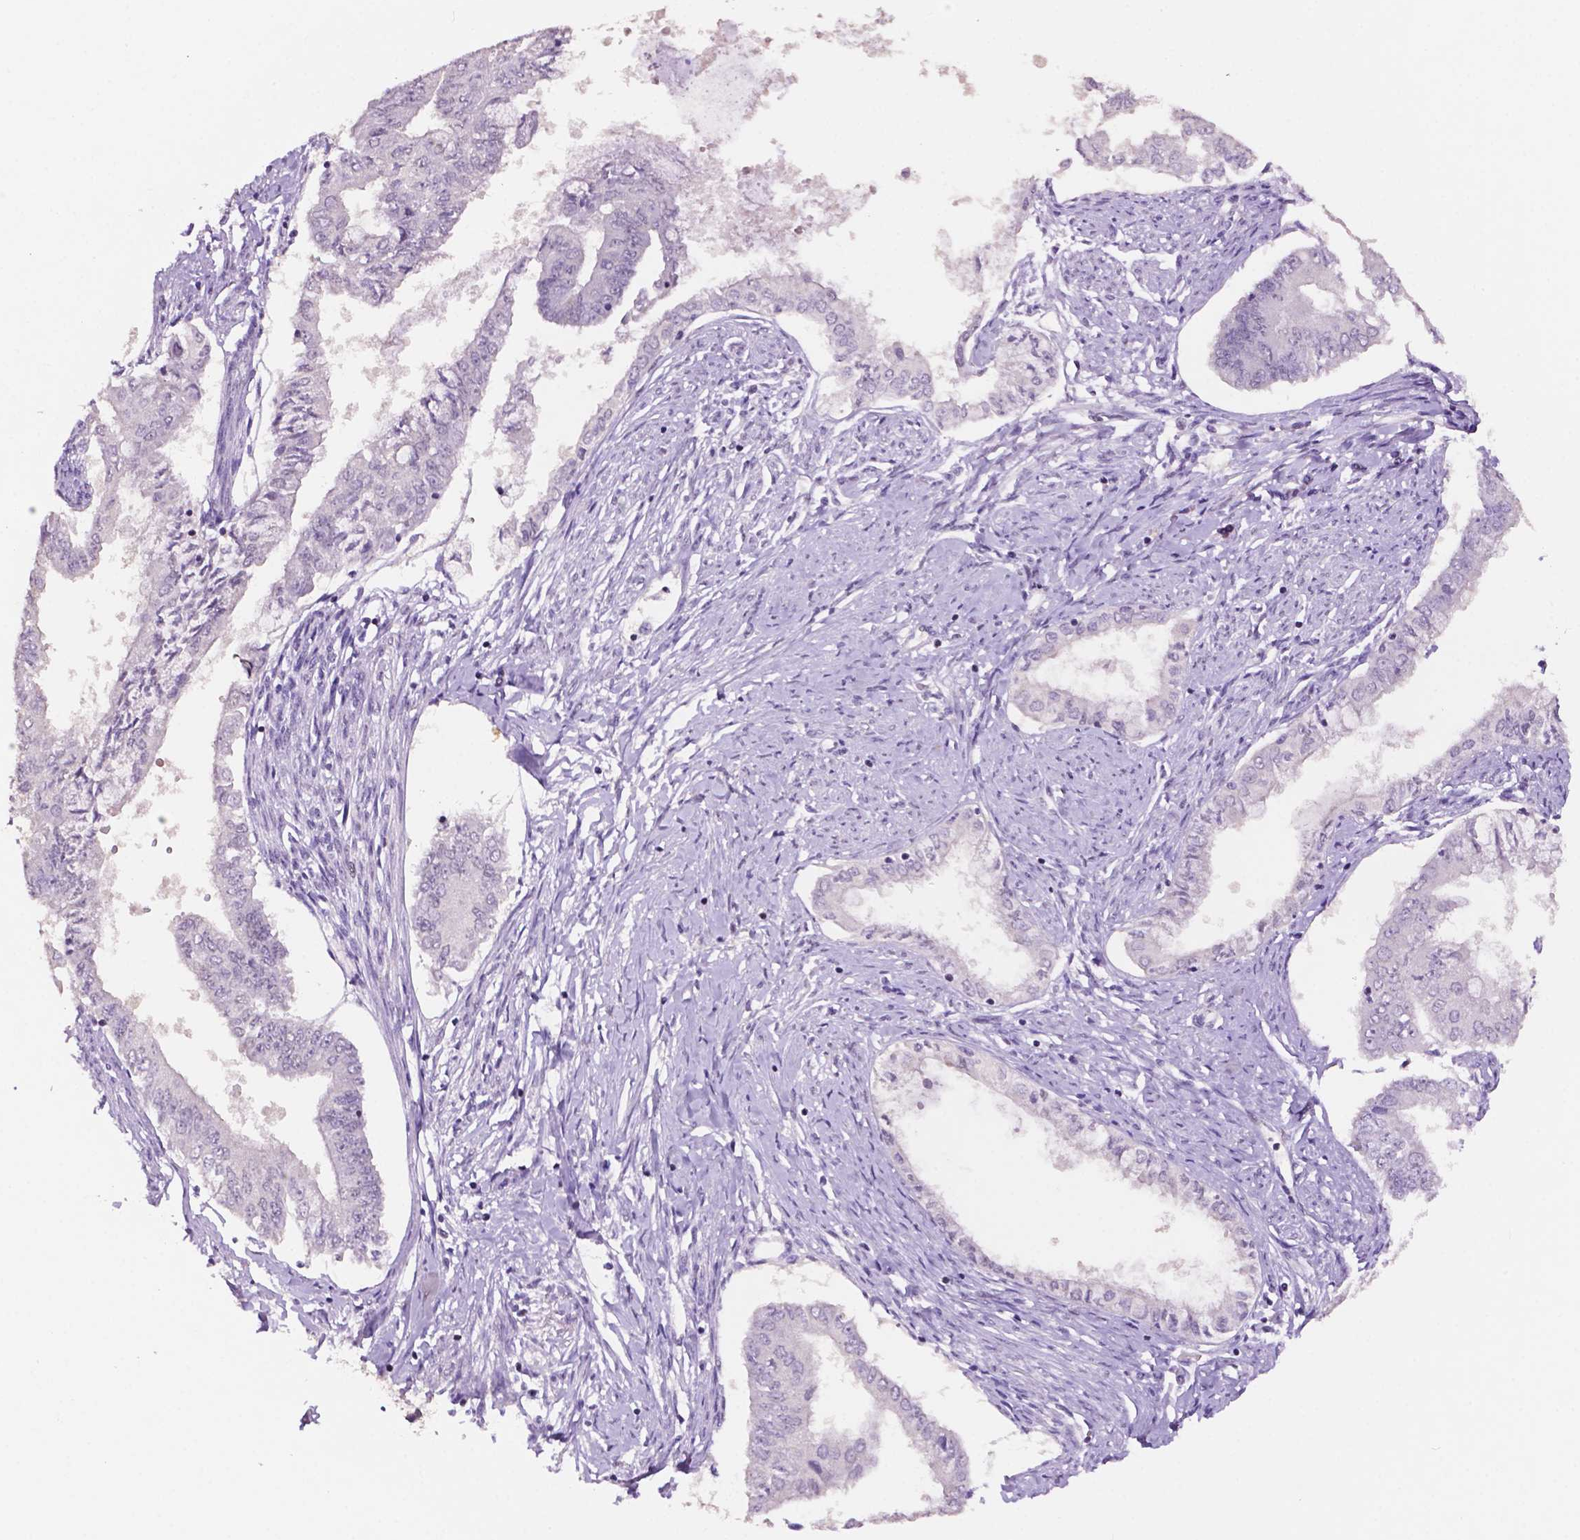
{"staining": {"intensity": "negative", "quantity": "none", "location": "none"}, "tissue": "endometrial cancer", "cell_type": "Tumor cells", "image_type": "cancer", "snomed": [{"axis": "morphology", "description": "Adenocarcinoma, NOS"}, {"axis": "topography", "description": "Endometrium"}], "caption": "A histopathology image of human endometrial adenocarcinoma is negative for staining in tumor cells. The staining was performed using DAB (3,3'-diaminobenzidine) to visualize the protein expression in brown, while the nuclei were stained in blue with hematoxylin (Magnification: 20x).", "gene": "NCOR1", "patient": {"sex": "female", "age": 76}}